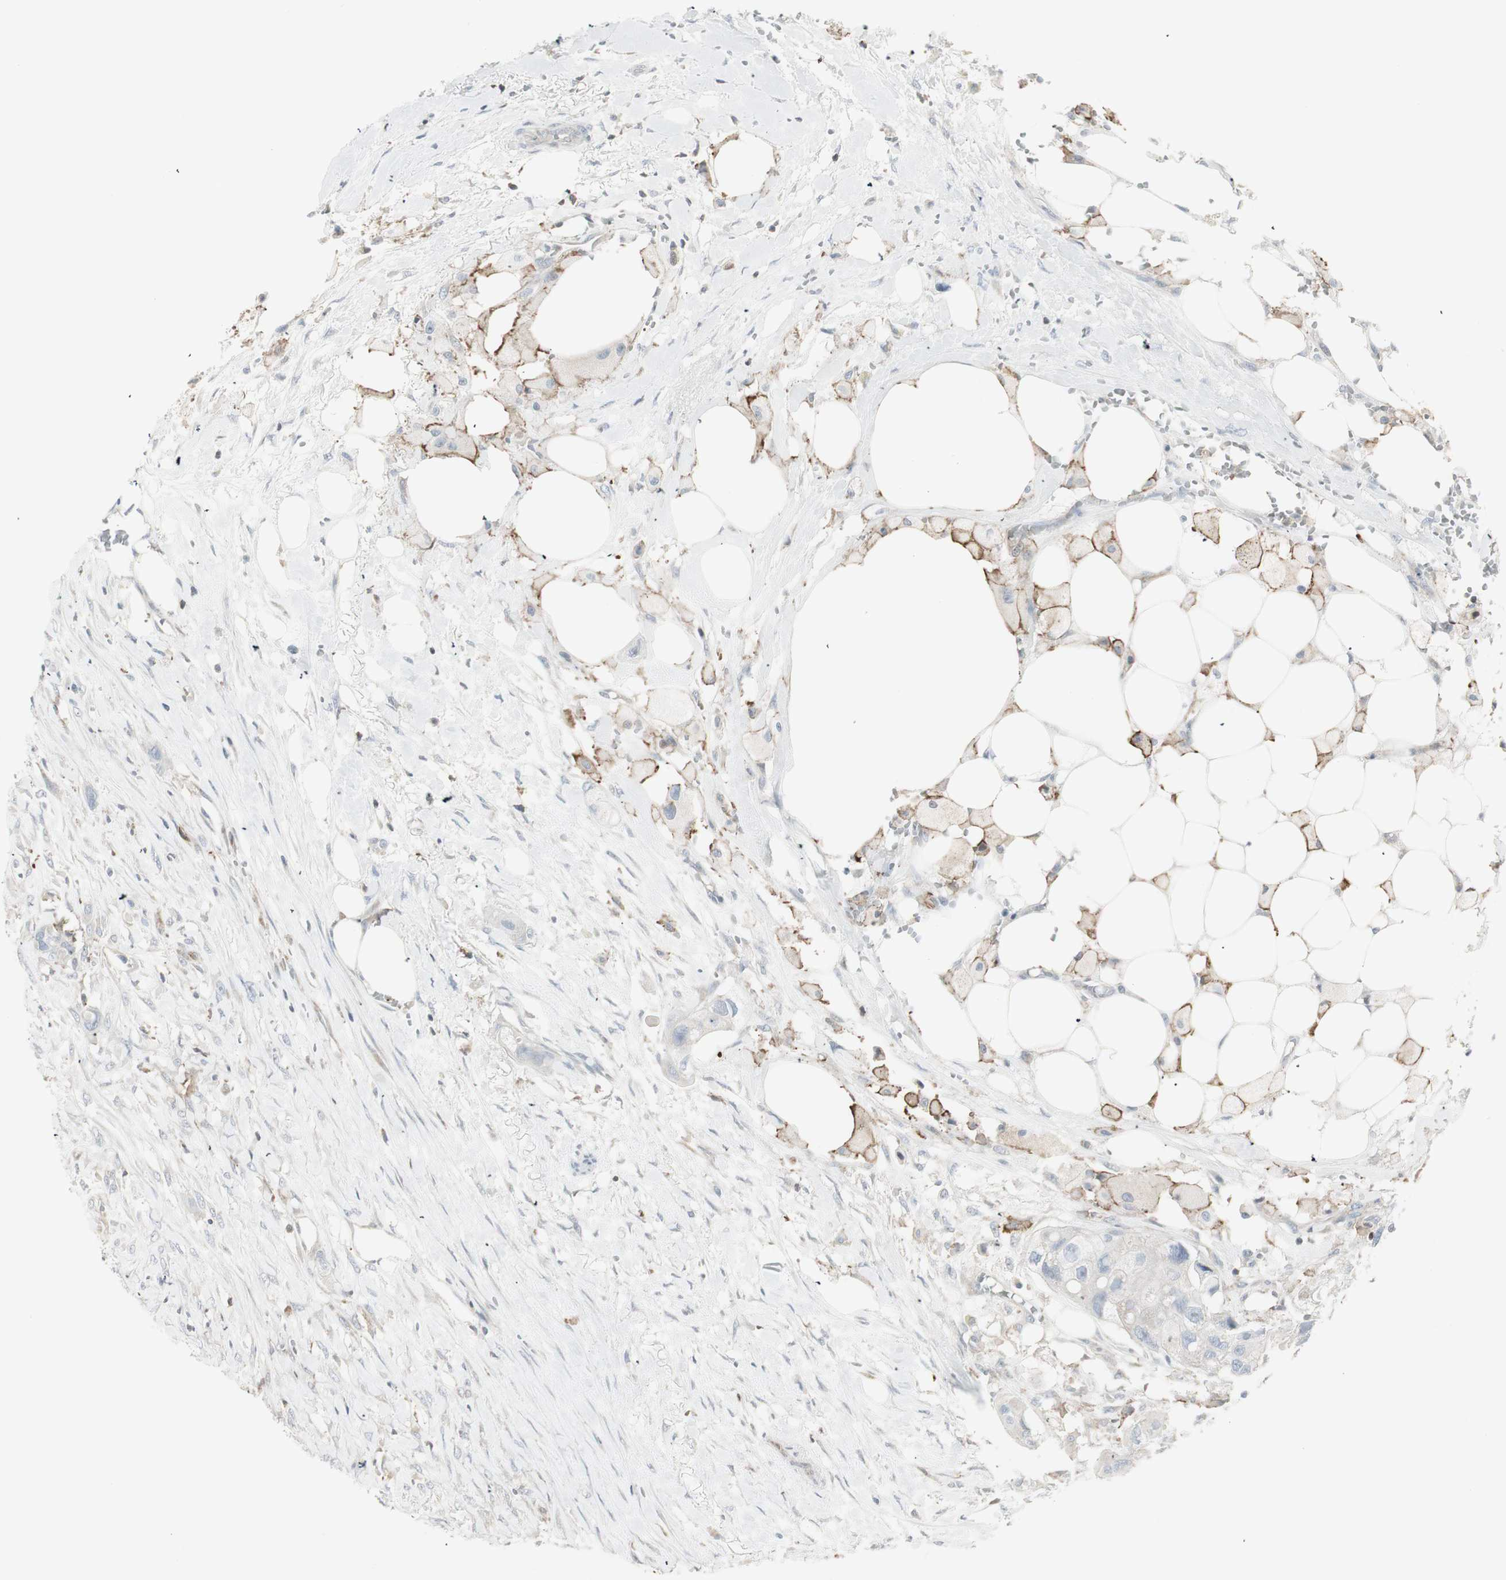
{"staining": {"intensity": "negative", "quantity": "none", "location": "none"}, "tissue": "colorectal cancer", "cell_type": "Tumor cells", "image_type": "cancer", "snomed": [{"axis": "morphology", "description": "Adenocarcinoma, NOS"}, {"axis": "topography", "description": "Colon"}], "caption": "Colorectal adenocarcinoma was stained to show a protein in brown. There is no significant positivity in tumor cells.", "gene": "MAP4K4", "patient": {"sex": "female", "age": 57}}